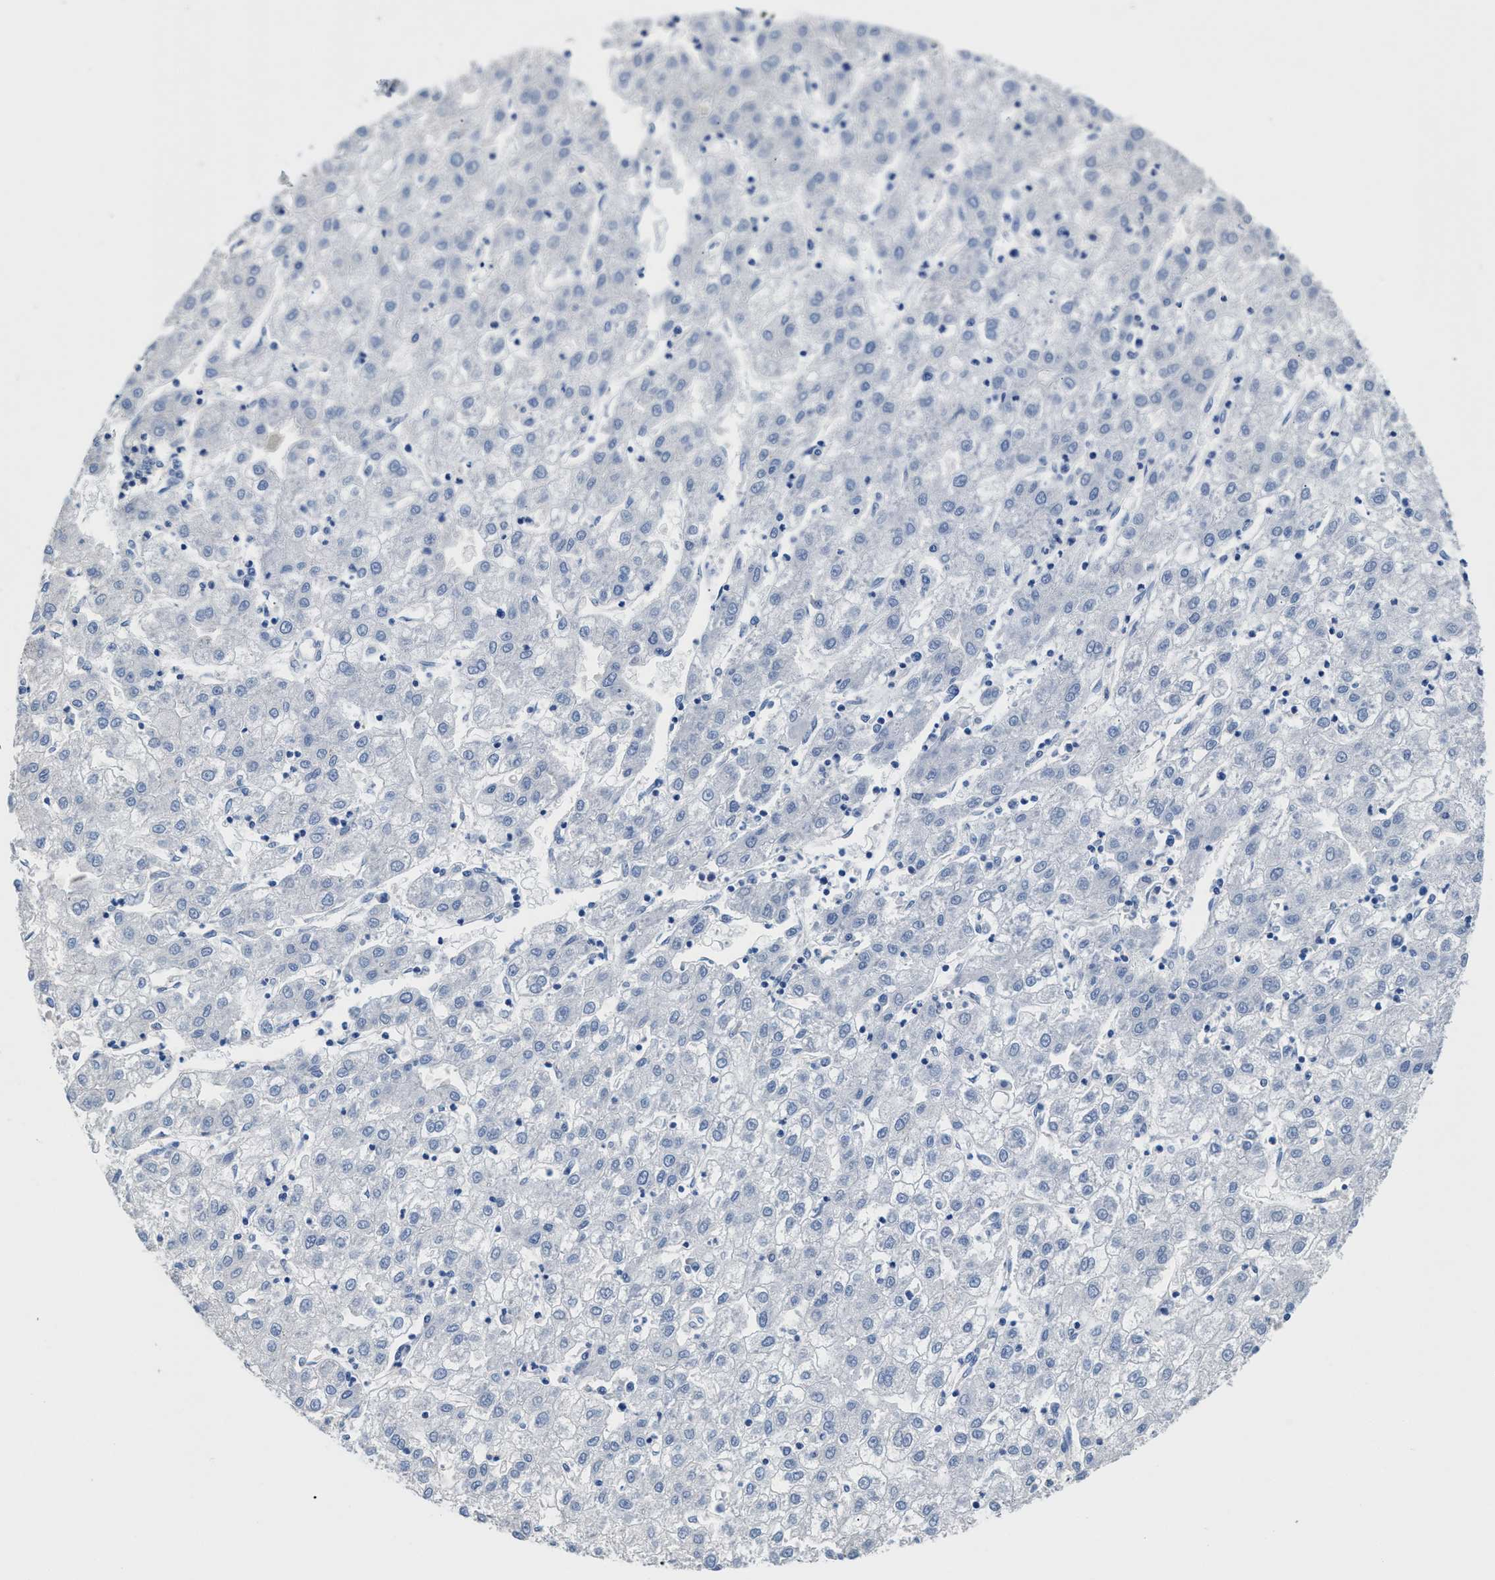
{"staining": {"intensity": "negative", "quantity": "none", "location": "none"}, "tissue": "liver cancer", "cell_type": "Tumor cells", "image_type": "cancer", "snomed": [{"axis": "morphology", "description": "Carcinoma, Hepatocellular, NOS"}, {"axis": "topography", "description": "Liver"}], "caption": "Immunohistochemistry of liver hepatocellular carcinoma displays no expression in tumor cells.", "gene": "SLFN13", "patient": {"sex": "male", "age": 72}}